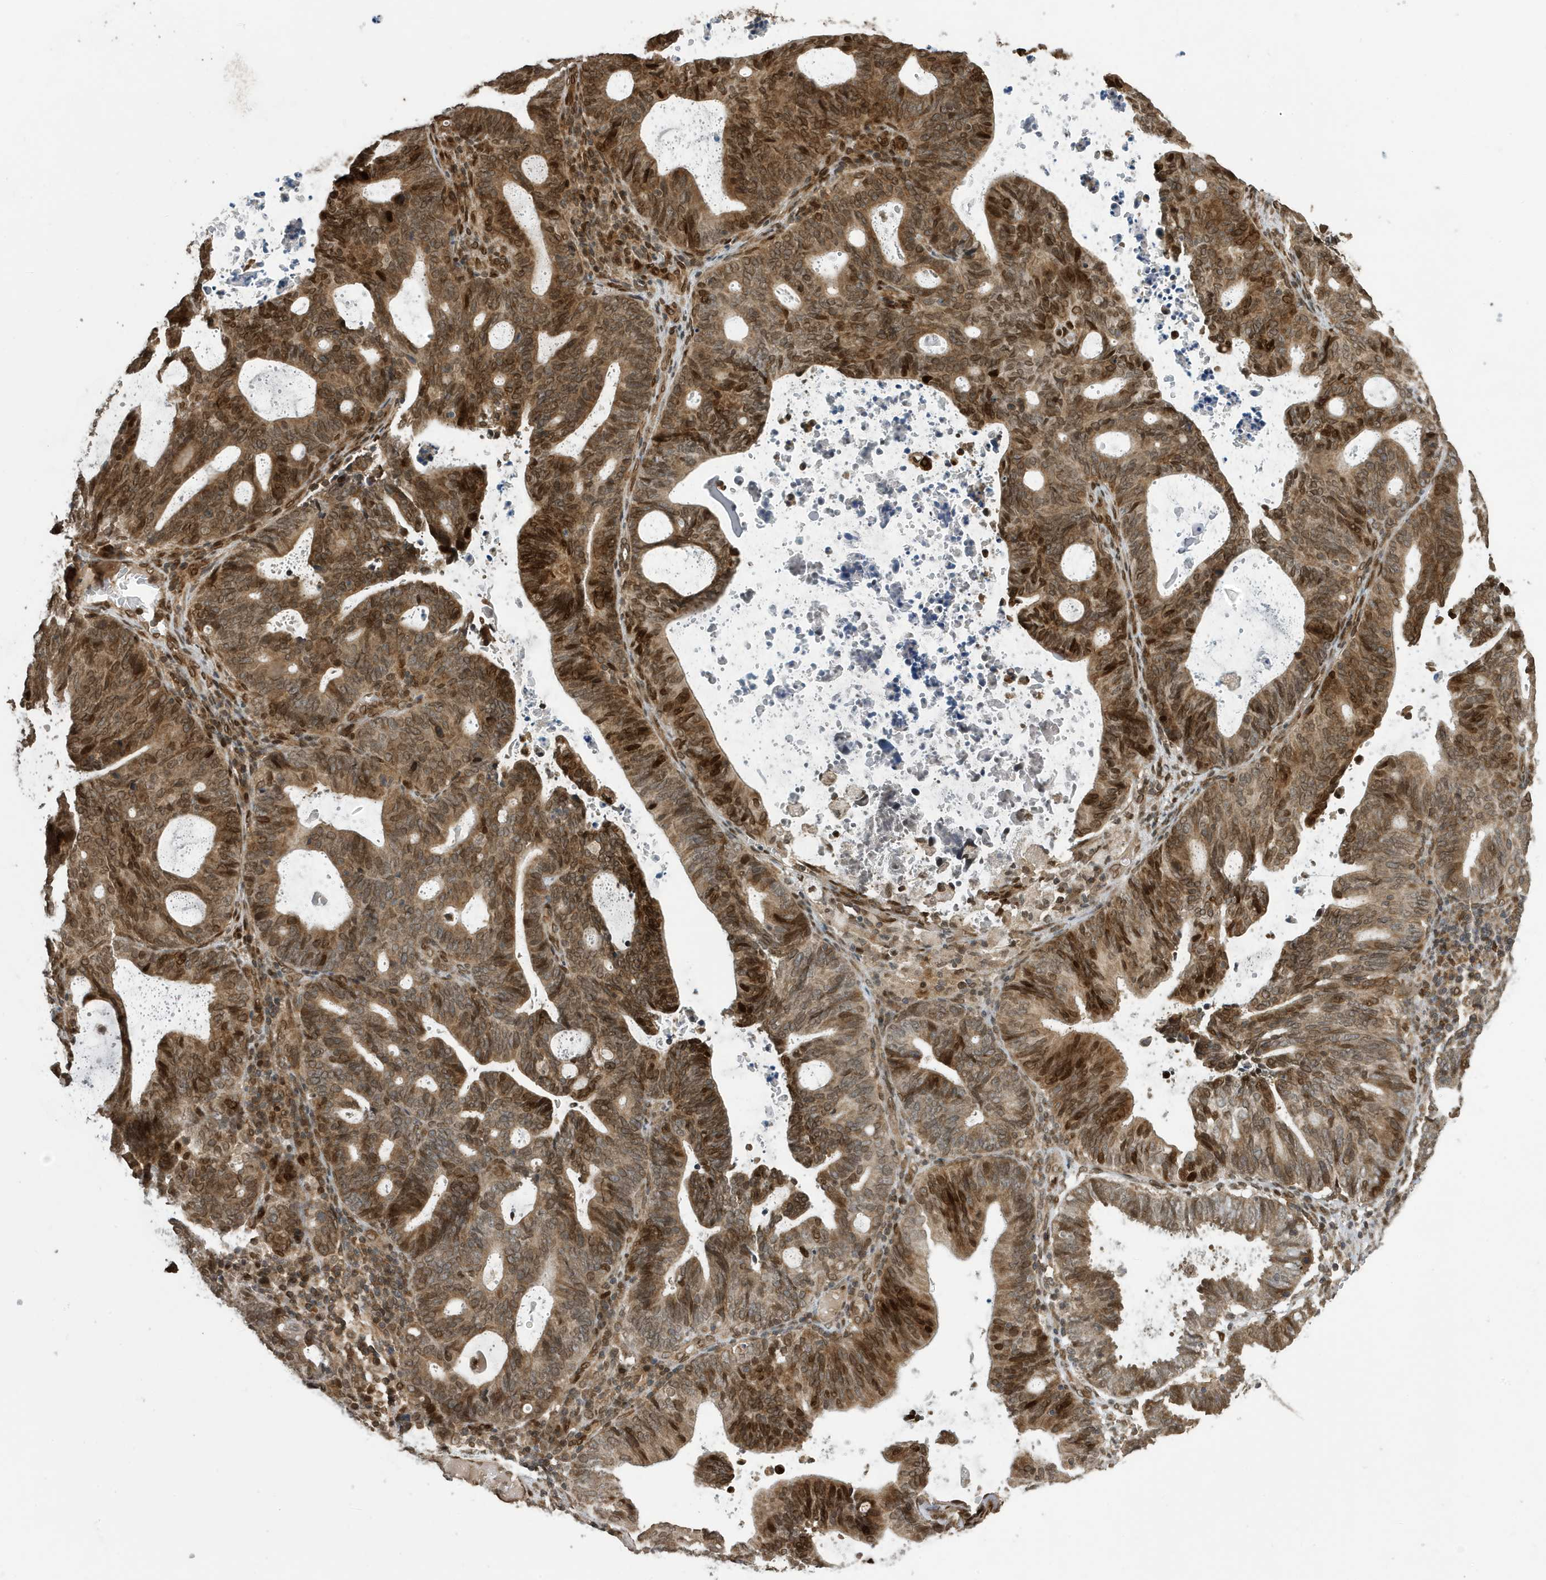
{"staining": {"intensity": "moderate", "quantity": ">75%", "location": "cytoplasmic/membranous,nuclear"}, "tissue": "endometrial cancer", "cell_type": "Tumor cells", "image_type": "cancer", "snomed": [{"axis": "morphology", "description": "Adenocarcinoma, NOS"}, {"axis": "topography", "description": "Uterus"}], "caption": "Protein staining demonstrates moderate cytoplasmic/membranous and nuclear staining in about >75% of tumor cells in endometrial adenocarcinoma.", "gene": "DUSP18", "patient": {"sex": "female", "age": 83}}